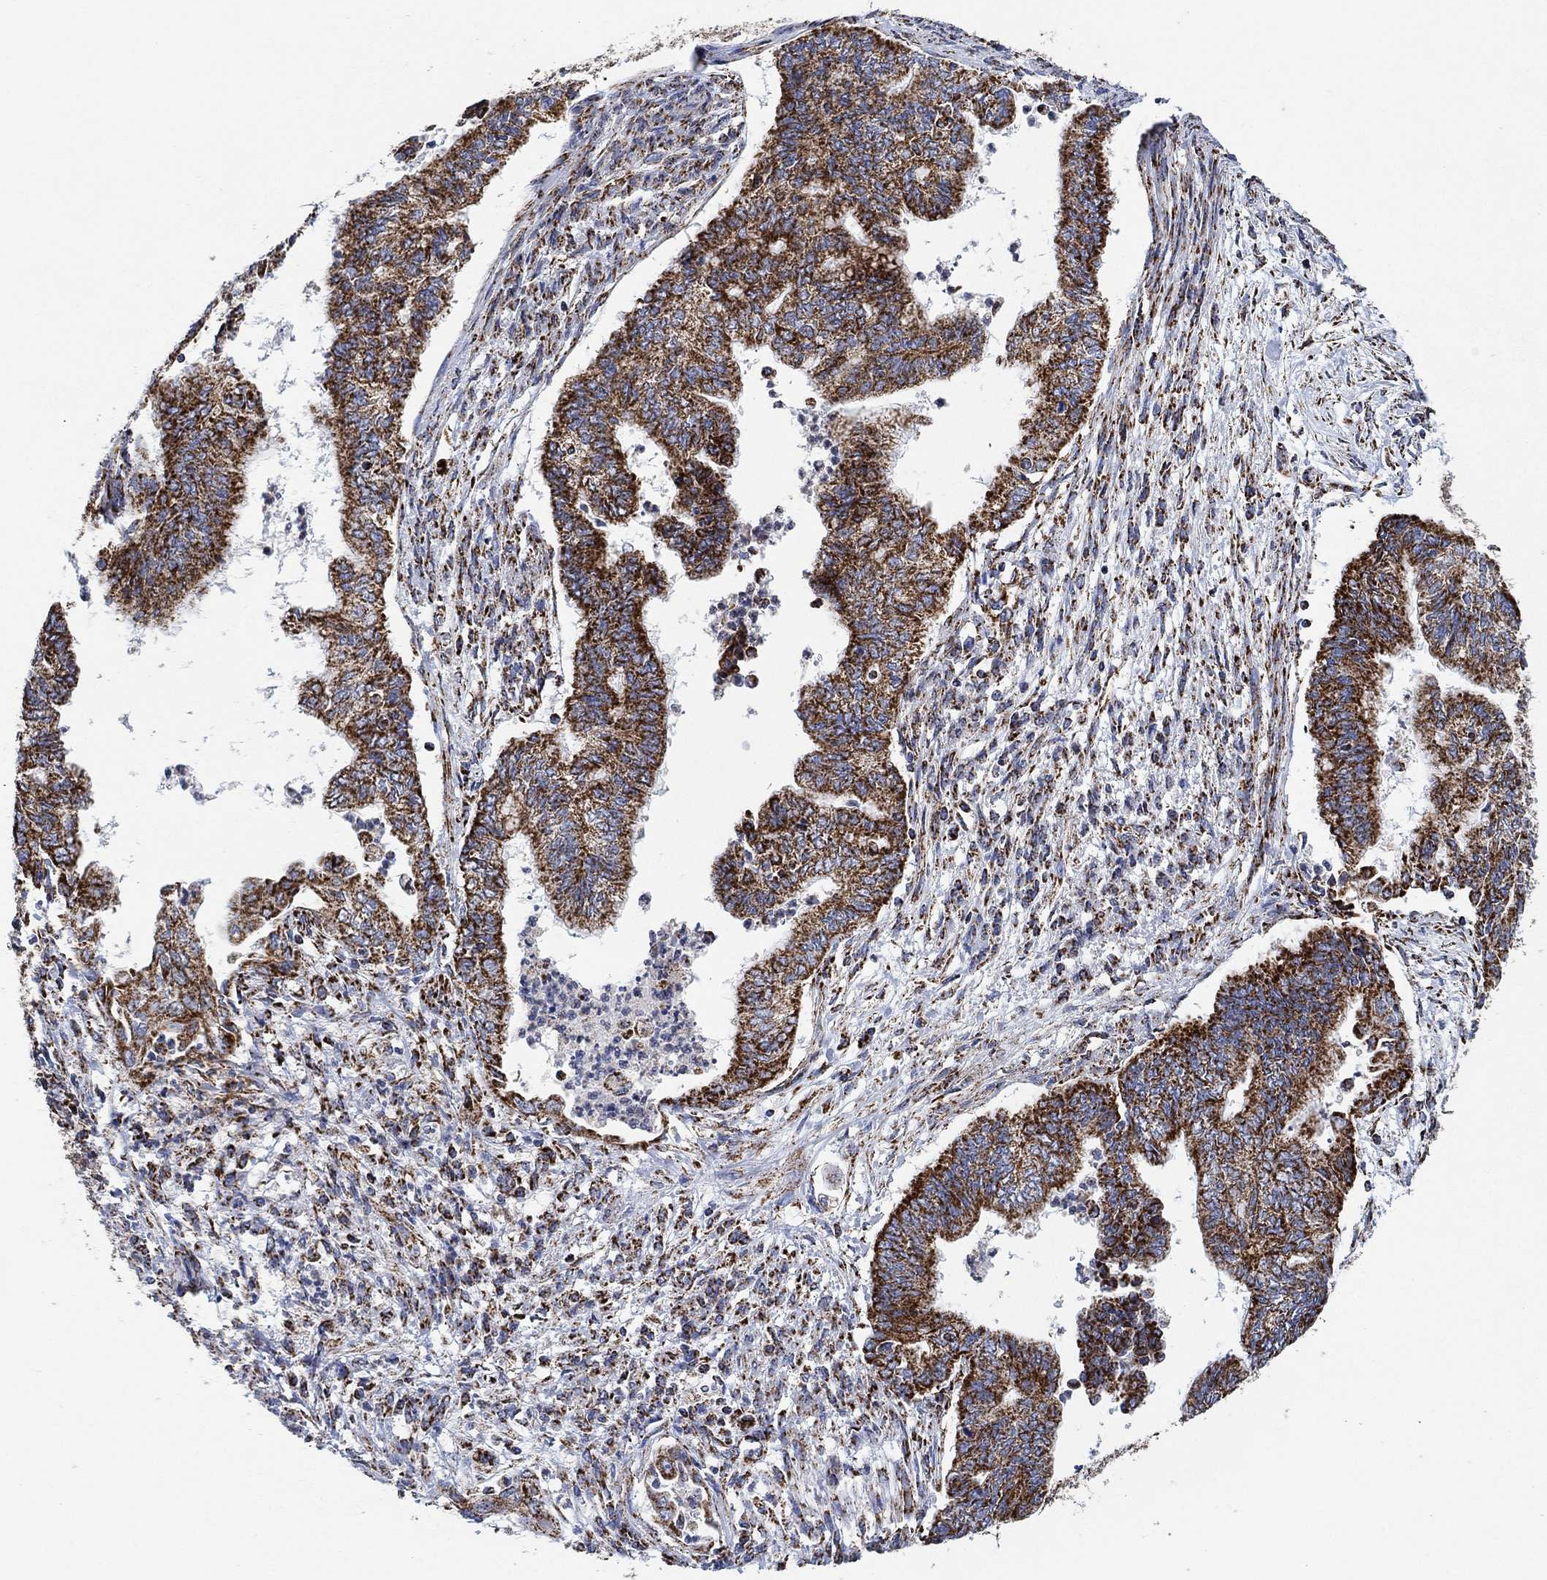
{"staining": {"intensity": "strong", "quantity": ">75%", "location": "cytoplasmic/membranous"}, "tissue": "endometrial cancer", "cell_type": "Tumor cells", "image_type": "cancer", "snomed": [{"axis": "morphology", "description": "Adenocarcinoma, NOS"}, {"axis": "topography", "description": "Endometrium"}], "caption": "A photomicrograph of human endometrial cancer (adenocarcinoma) stained for a protein displays strong cytoplasmic/membranous brown staining in tumor cells. The protein of interest is stained brown, and the nuclei are stained in blue (DAB IHC with brightfield microscopy, high magnification).", "gene": "NDUFS3", "patient": {"sex": "female", "age": 65}}